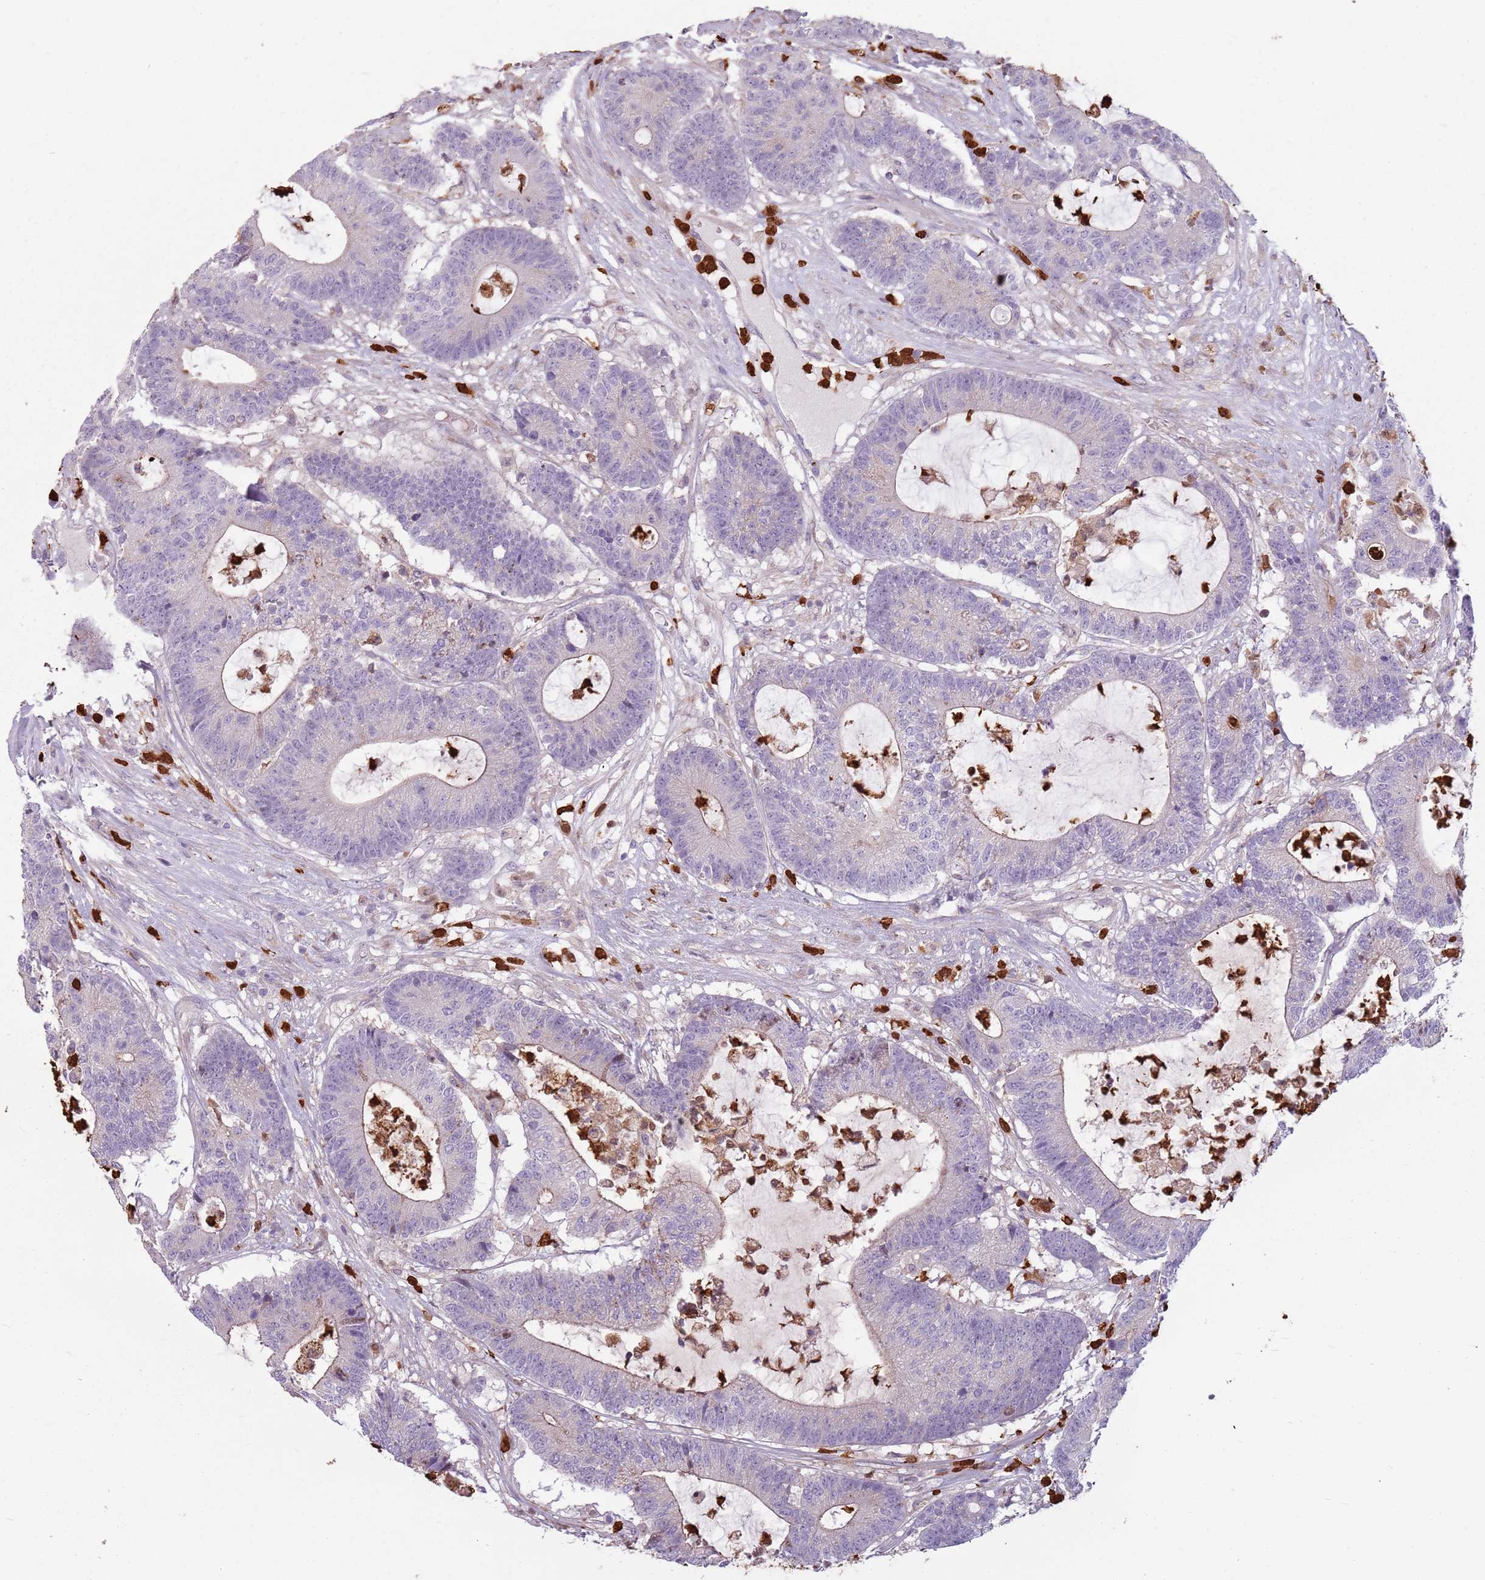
{"staining": {"intensity": "negative", "quantity": "none", "location": "none"}, "tissue": "colorectal cancer", "cell_type": "Tumor cells", "image_type": "cancer", "snomed": [{"axis": "morphology", "description": "Adenocarcinoma, NOS"}, {"axis": "topography", "description": "Colon"}], "caption": "The image reveals no significant positivity in tumor cells of colorectal cancer. (Stains: DAB IHC with hematoxylin counter stain, Microscopy: brightfield microscopy at high magnification).", "gene": "SPAG4", "patient": {"sex": "female", "age": 84}}